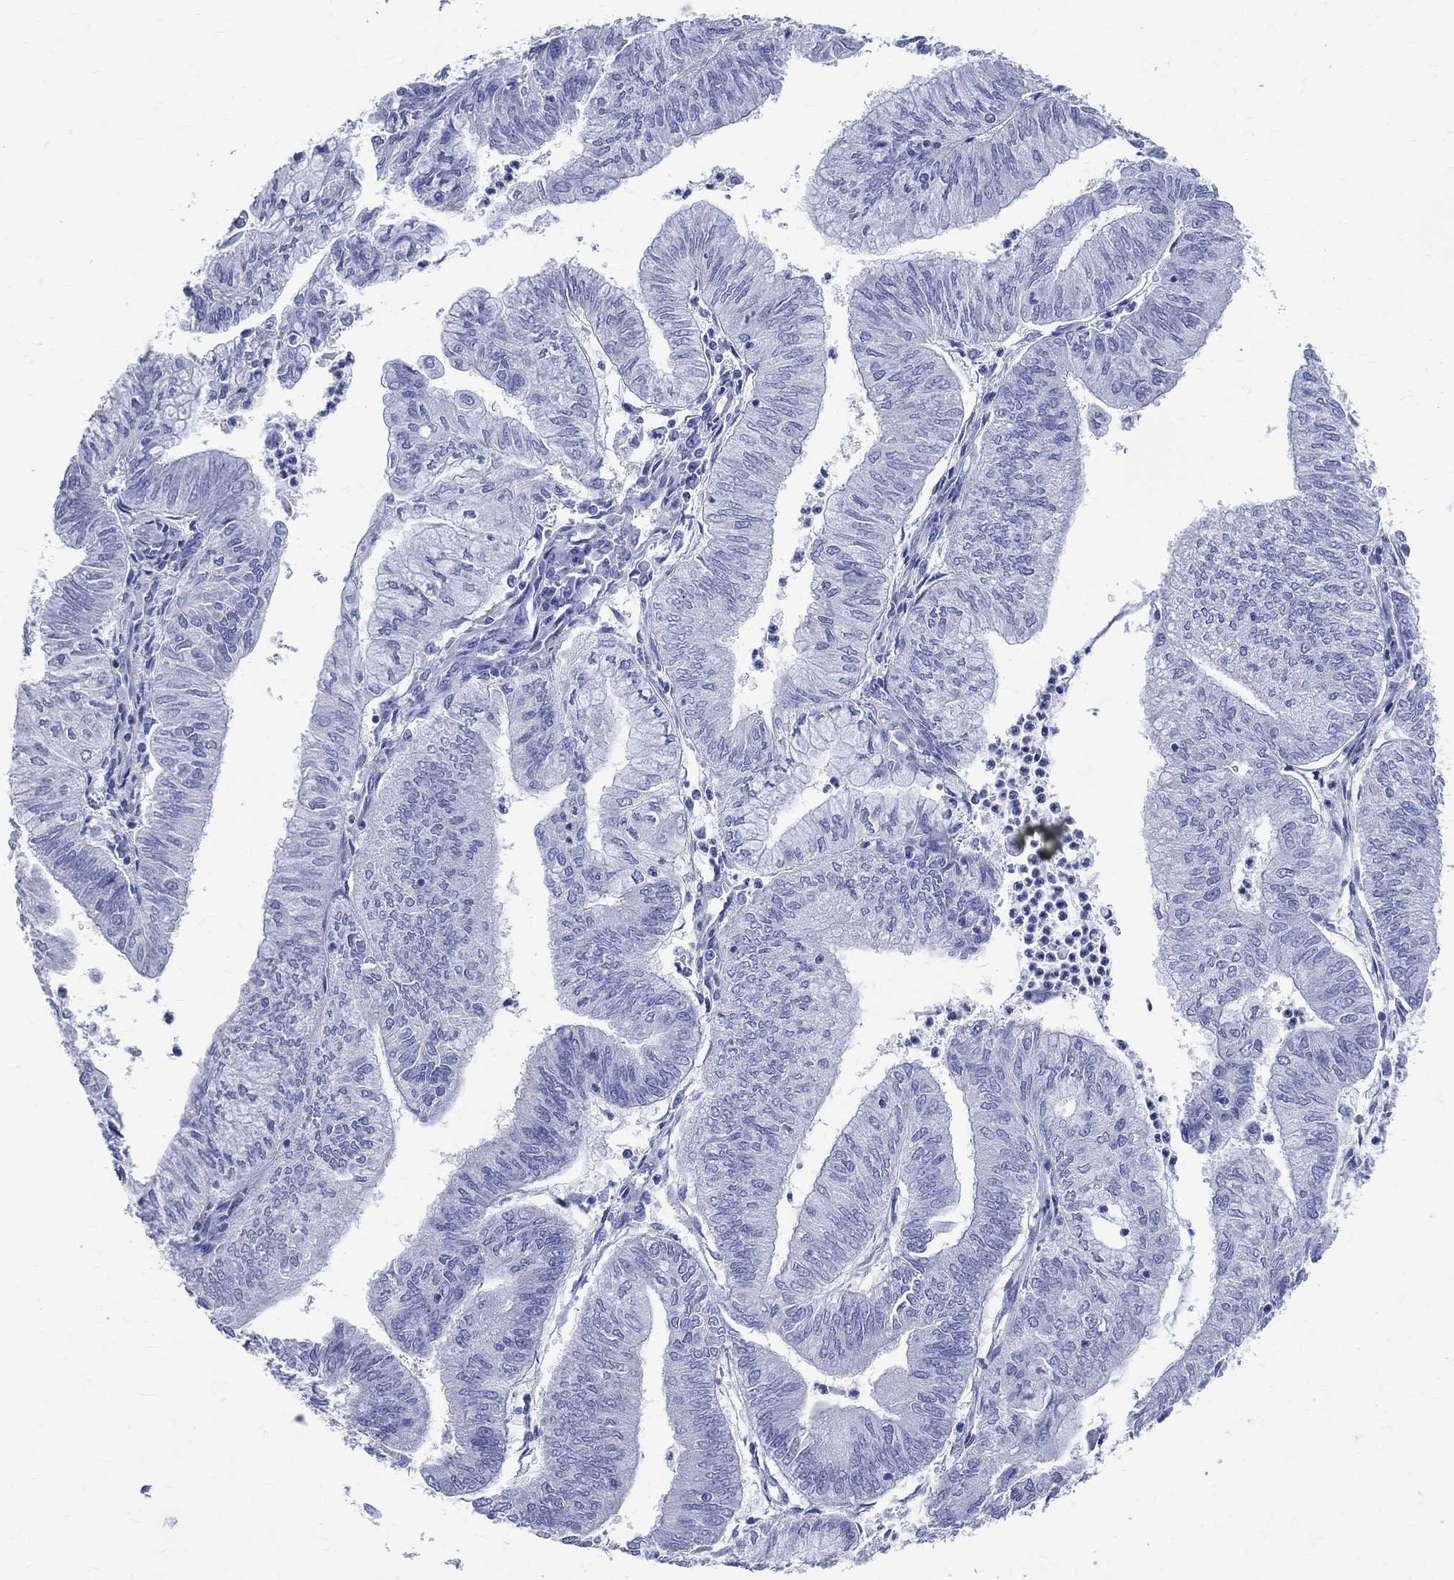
{"staining": {"intensity": "negative", "quantity": "none", "location": "none"}, "tissue": "endometrial cancer", "cell_type": "Tumor cells", "image_type": "cancer", "snomed": [{"axis": "morphology", "description": "Adenocarcinoma, NOS"}, {"axis": "topography", "description": "Endometrium"}], "caption": "Immunohistochemistry photomicrograph of endometrial adenocarcinoma stained for a protein (brown), which exhibits no expression in tumor cells.", "gene": "SYP", "patient": {"sex": "female", "age": 59}}